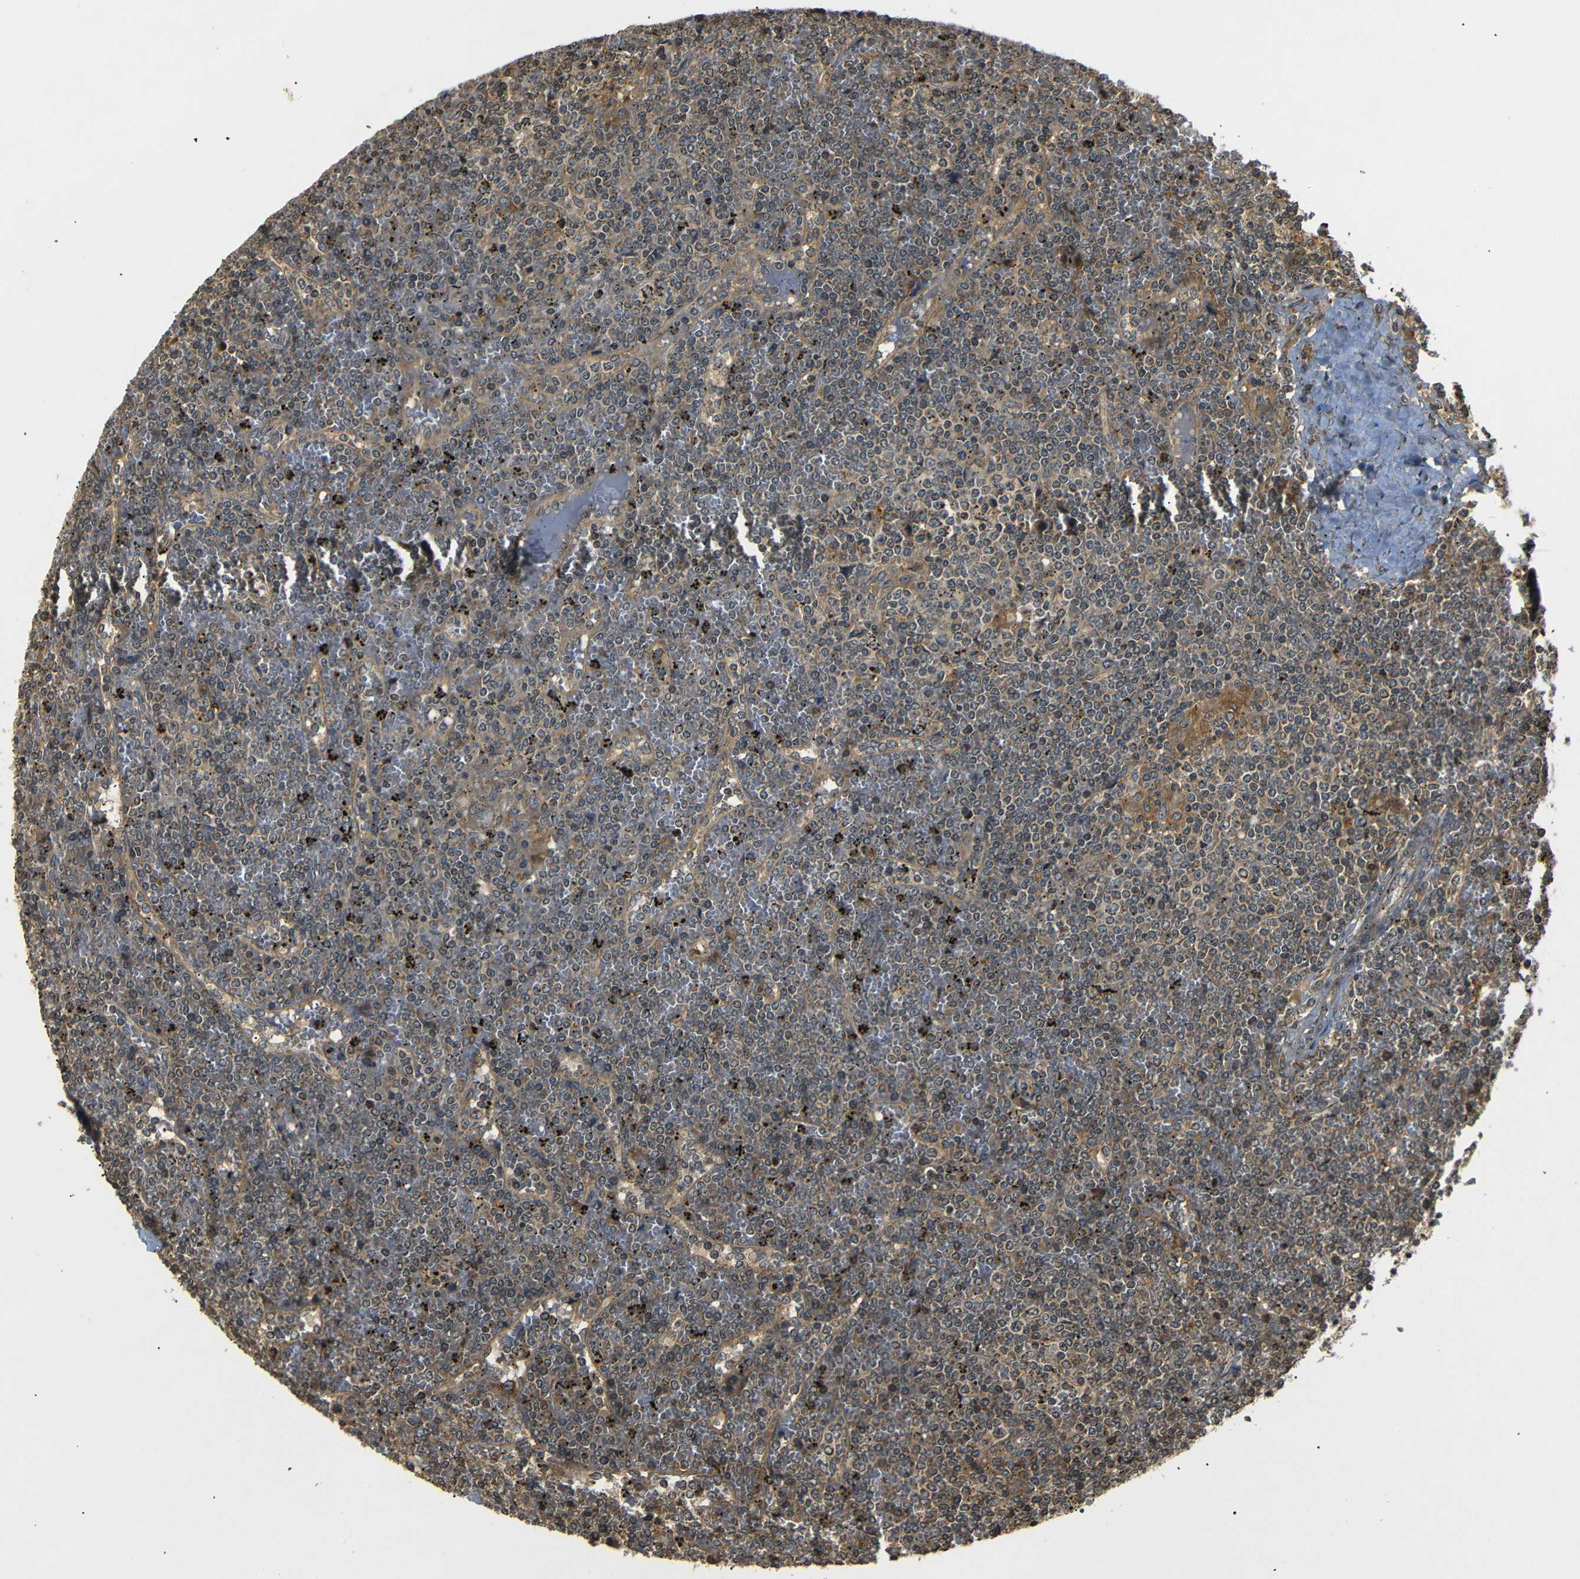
{"staining": {"intensity": "weak", "quantity": ">75%", "location": "cytoplasmic/membranous"}, "tissue": "lymphoma", "cell_type": "Tumor cells", "image_type": "cancer", "snomed": [{"axis": "morphology", "description": "Malignant lymphoma, non-Hodgkin's type, Low grade"}, {"axis": "topography", "description": "Spleen"}], "caption": "A brown stain highlights weak cytoplasmic/membranous staining of a protein in low-grade malignant lymphoma, non-Hodgkin's type tumor cells. (DAB (3,3'-diaminobenzidine) IHC, brown staining for protein, blue staining for nuclei).", "gene": "TANK", "patient": {"sex": "female", "age": 19}}